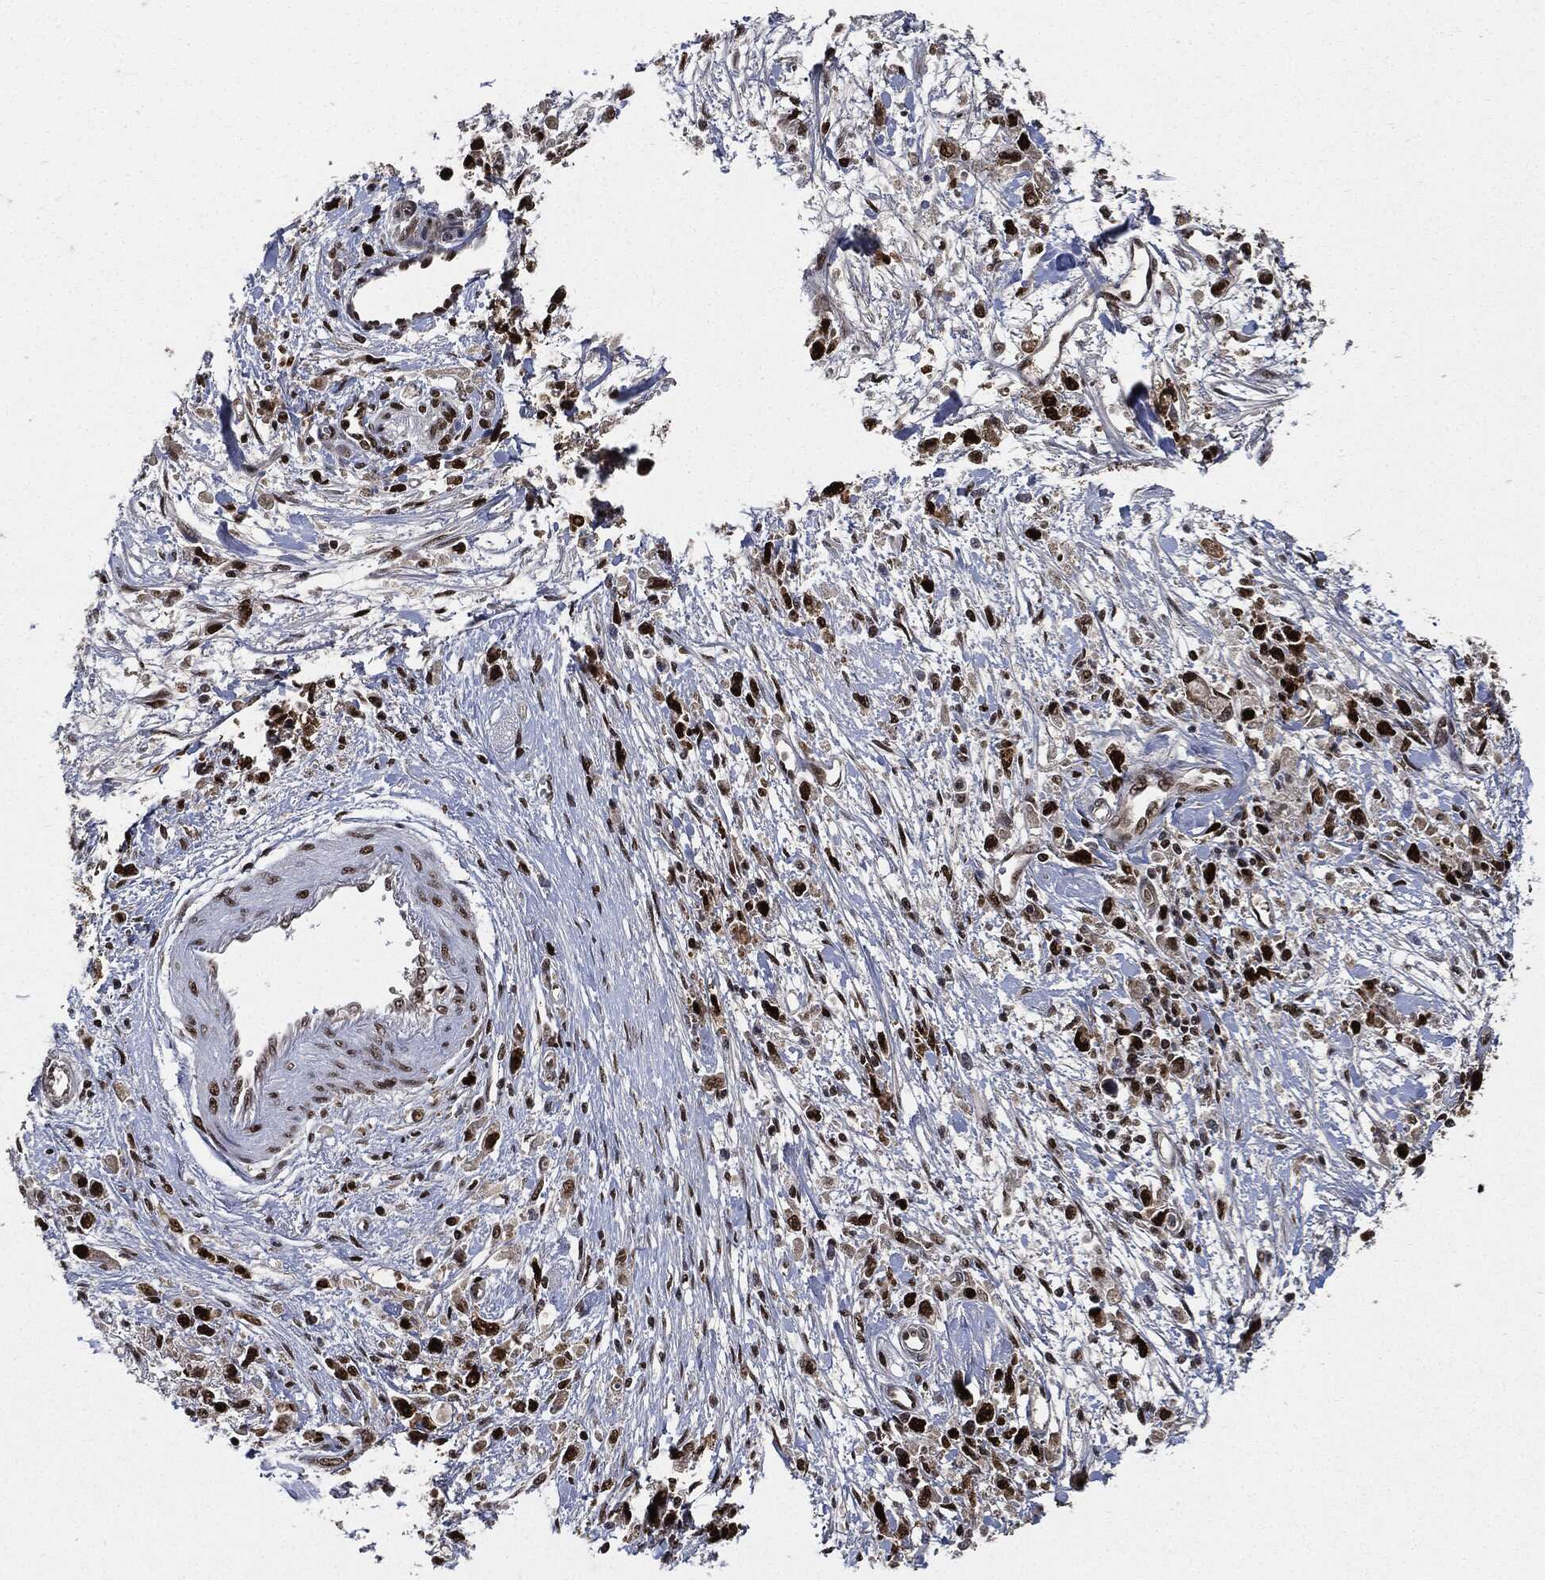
{"staining": {"intensity": "strong", "quantity": ">75%", "location": "nuclear"}, "tissue": "stomach cancer", "cell_type": "Tumor cells", "image_type": "cancer", "snomed": [{"axis": "morphology", "description": "Adenocarcinoma, NOS"}, {"axis": "topography", "description": "Stomach"}], "caption": "Strong nuclear protein staining is appreciated in about >75% of tumor cells in adenocarcinoma (stomach).", "gene": "PCNA", "patient": {"sex": "female", "age": 59}}